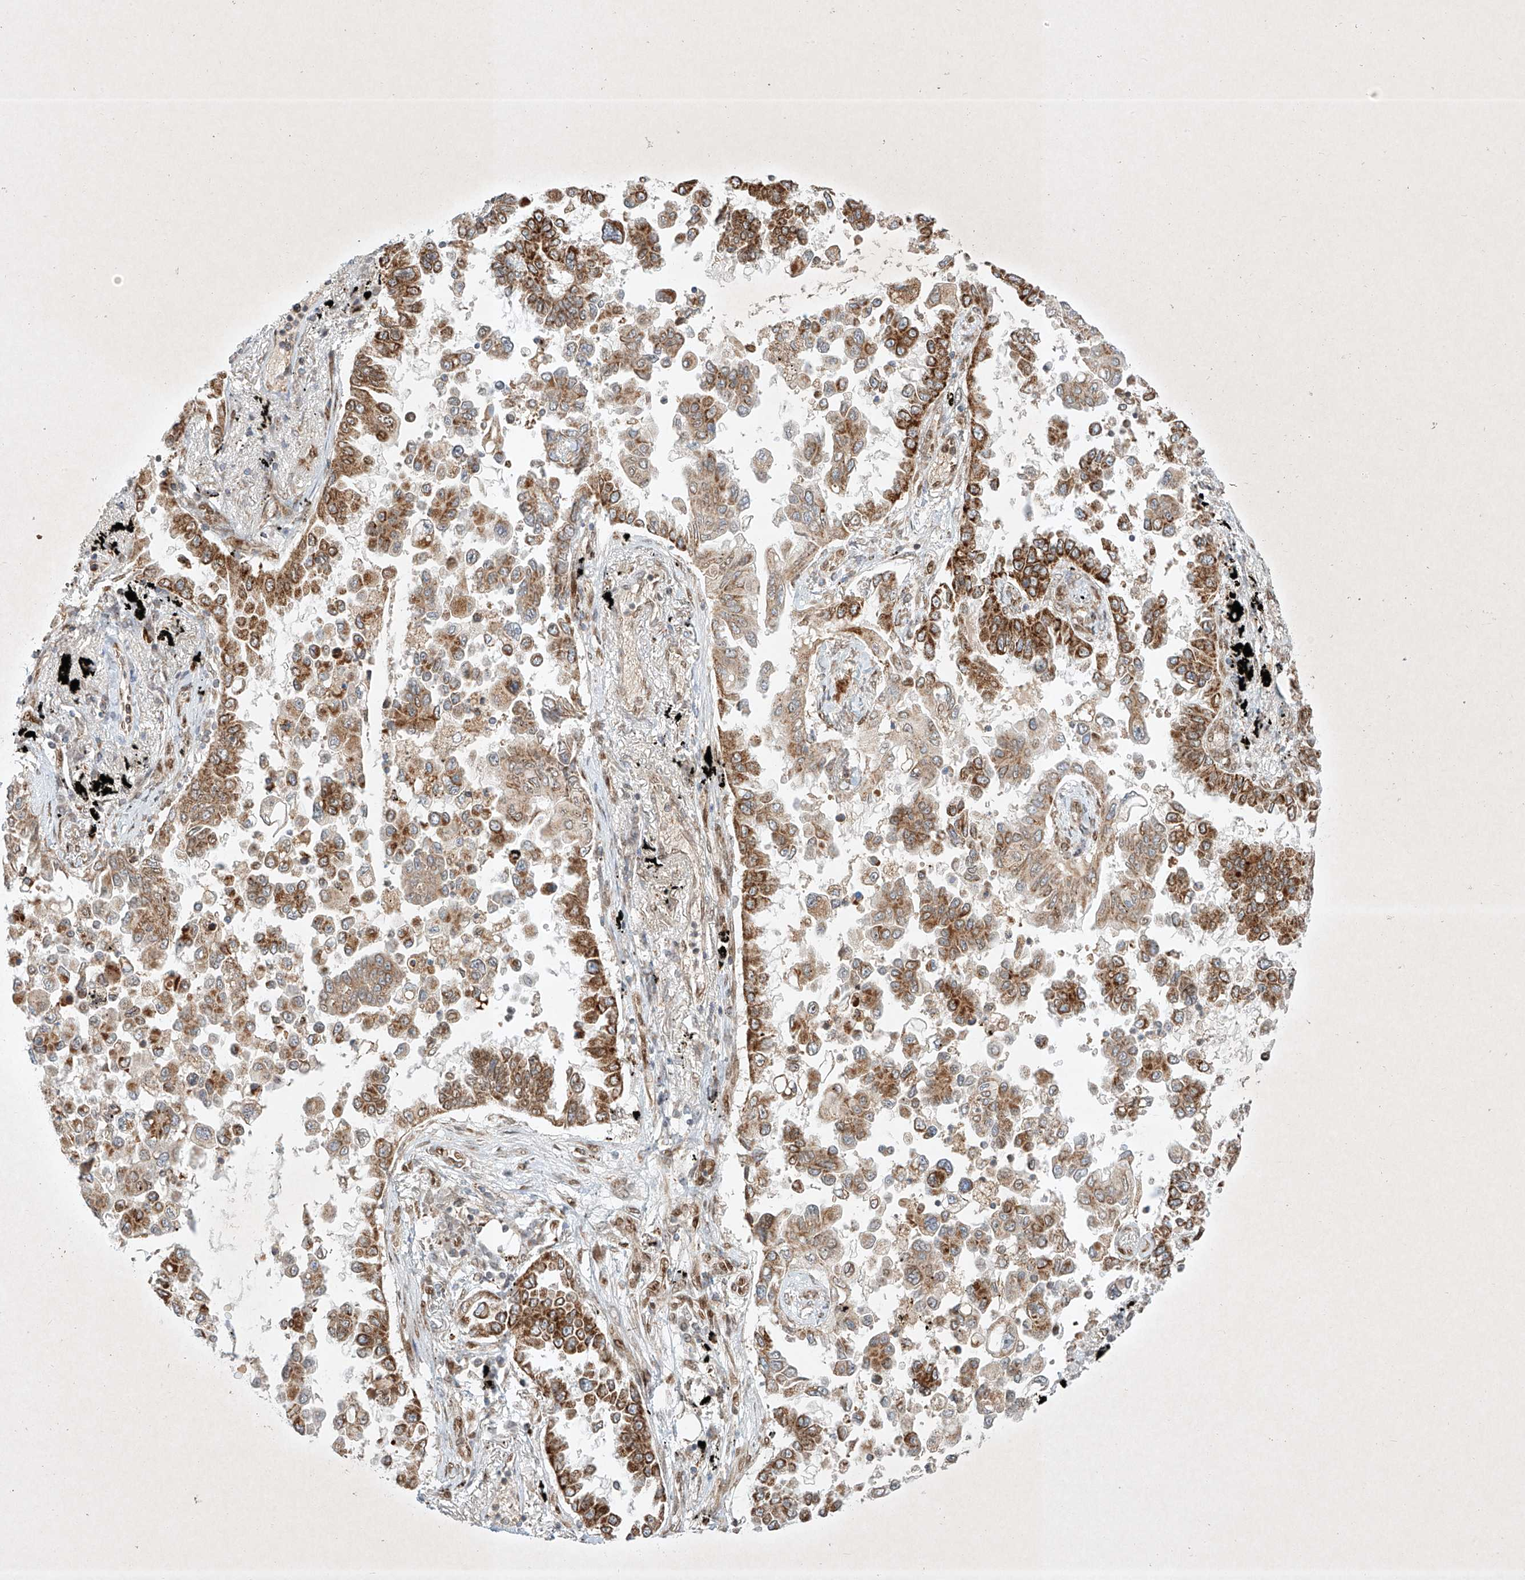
{"staining": {"intensity": "moderate", "quantity": ">75%", "location": "cytoplasmic/membranous"}, "tissue": "lung cancer", "cell_type": "Tumor cells", "image_type": "cancer", "snomed": [{"axis": "morphology", "description": "Adenocarcinoma, NOS"}, {"axis": "topography", "description": "Lung"}], "caption": "Moderate cytoplasmic/membranous protein positivity is identified in about >75% of tumor cells in lung cancer.", "gene": "EPG5", "patient": {"sex": "female", "age": 67}}